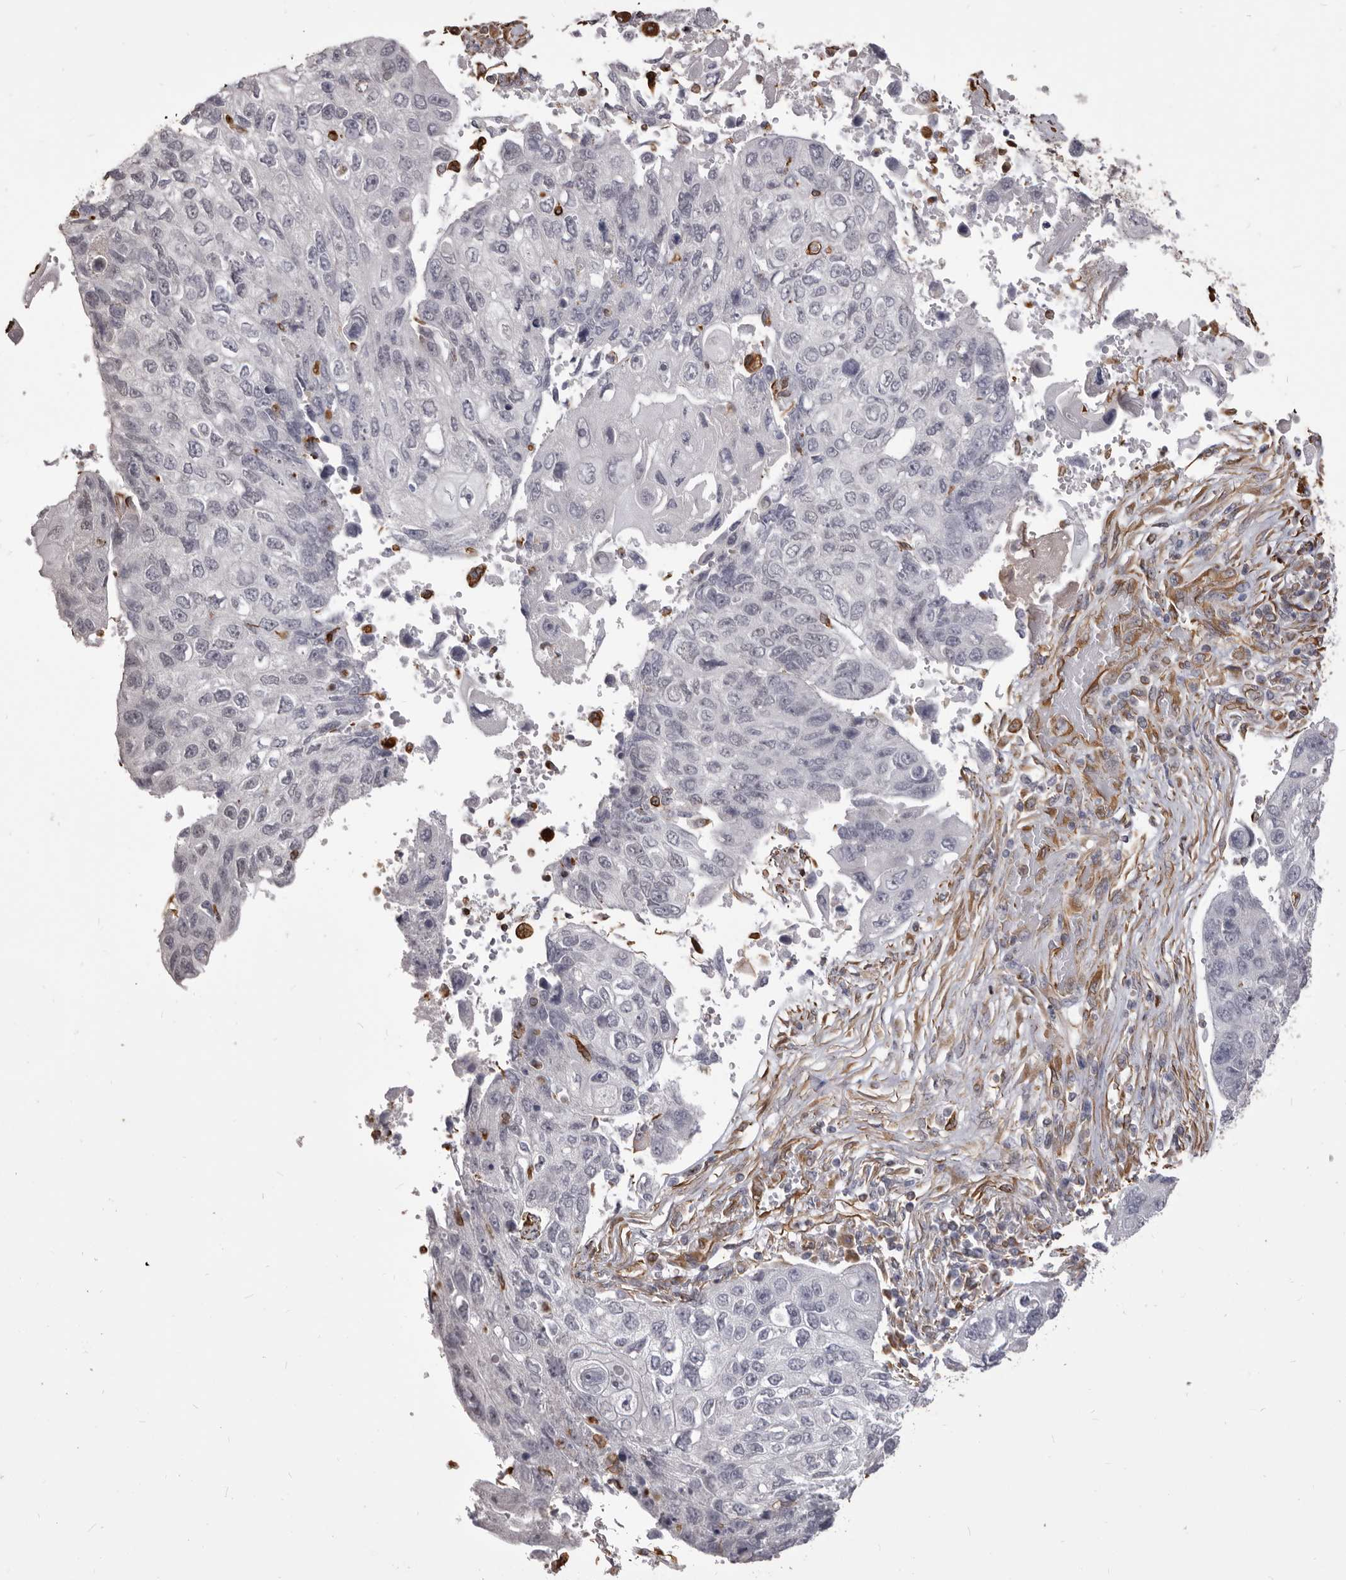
{"staining": {"intensity": "negative", "quantity": "none", "location": "none"}, "tissue": "lung cancer", "cell_type": "Tumor cells", "image_type": "cancer", "snomed": [{"axis": "morphology", "description": "Squamous cell carcinoma, NOS"}, {"axis": "topography", "description": "Lung"}], "caption": "Tumor cells are negative for protein expression in human lung cancer (squamous cell carcinoma). The staining is performed using DAB (3,3'-diaminobenzidine) brown chromogen with nuclei counter-stained in using hematoxylin.", "gene": "MTURN", "patient": {"sex": "male", "age": 61}}